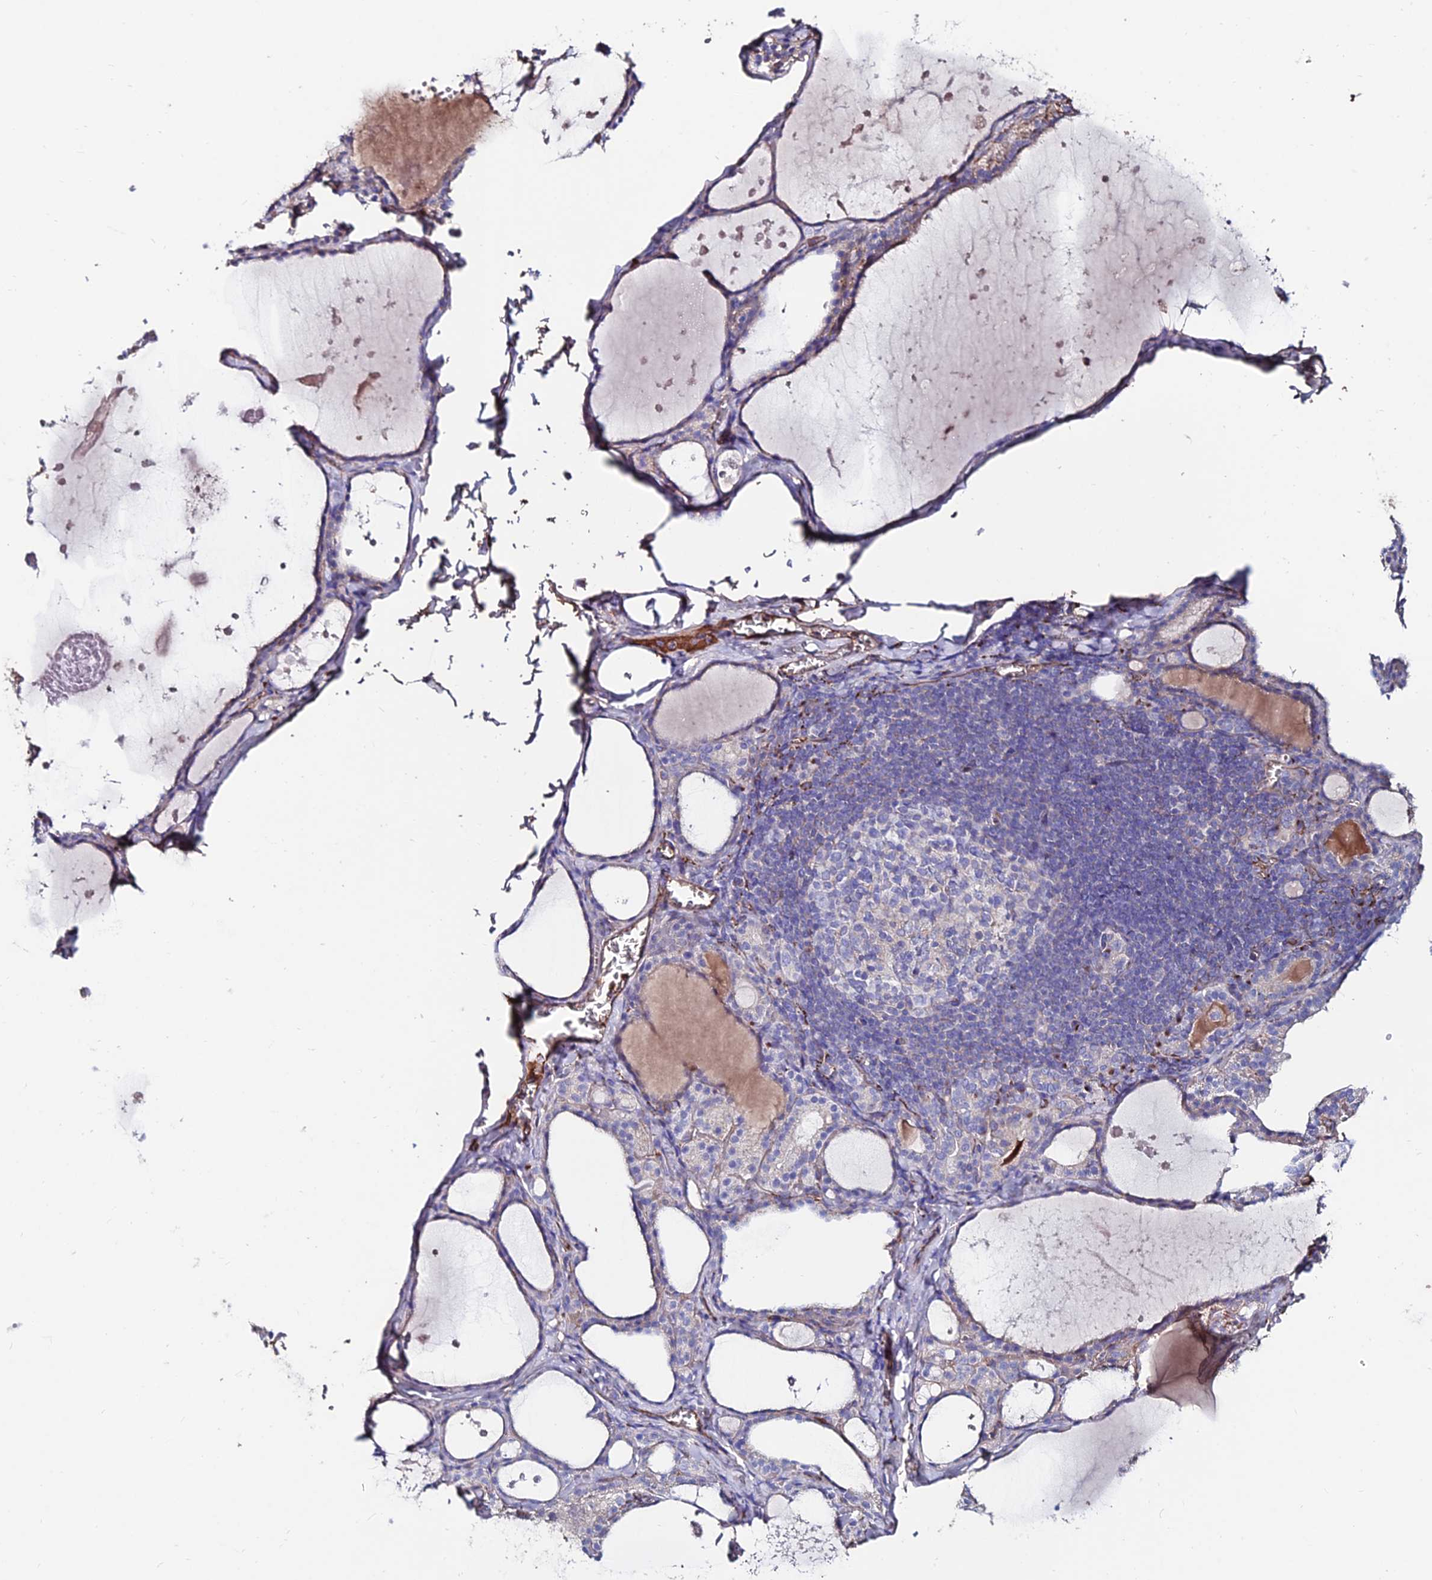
{"staining": {"intensity": "negative", "quantity": "none", "location": "none"}, "tissue": "thyroid gland", "cell_type": "Glandular cells", "image_type": "normal", "snomed": [{"axis": "morphology", "description": "Normal tissue, NOS"}, {"axis": "topography", "description": "Thyroid gland"}], "caption": "Histopathology image shows no protein staining in glandular cells of benign thyroid gland.", "gene": "SLC25A16", "patient": {"sex": "male", "age": 56}}